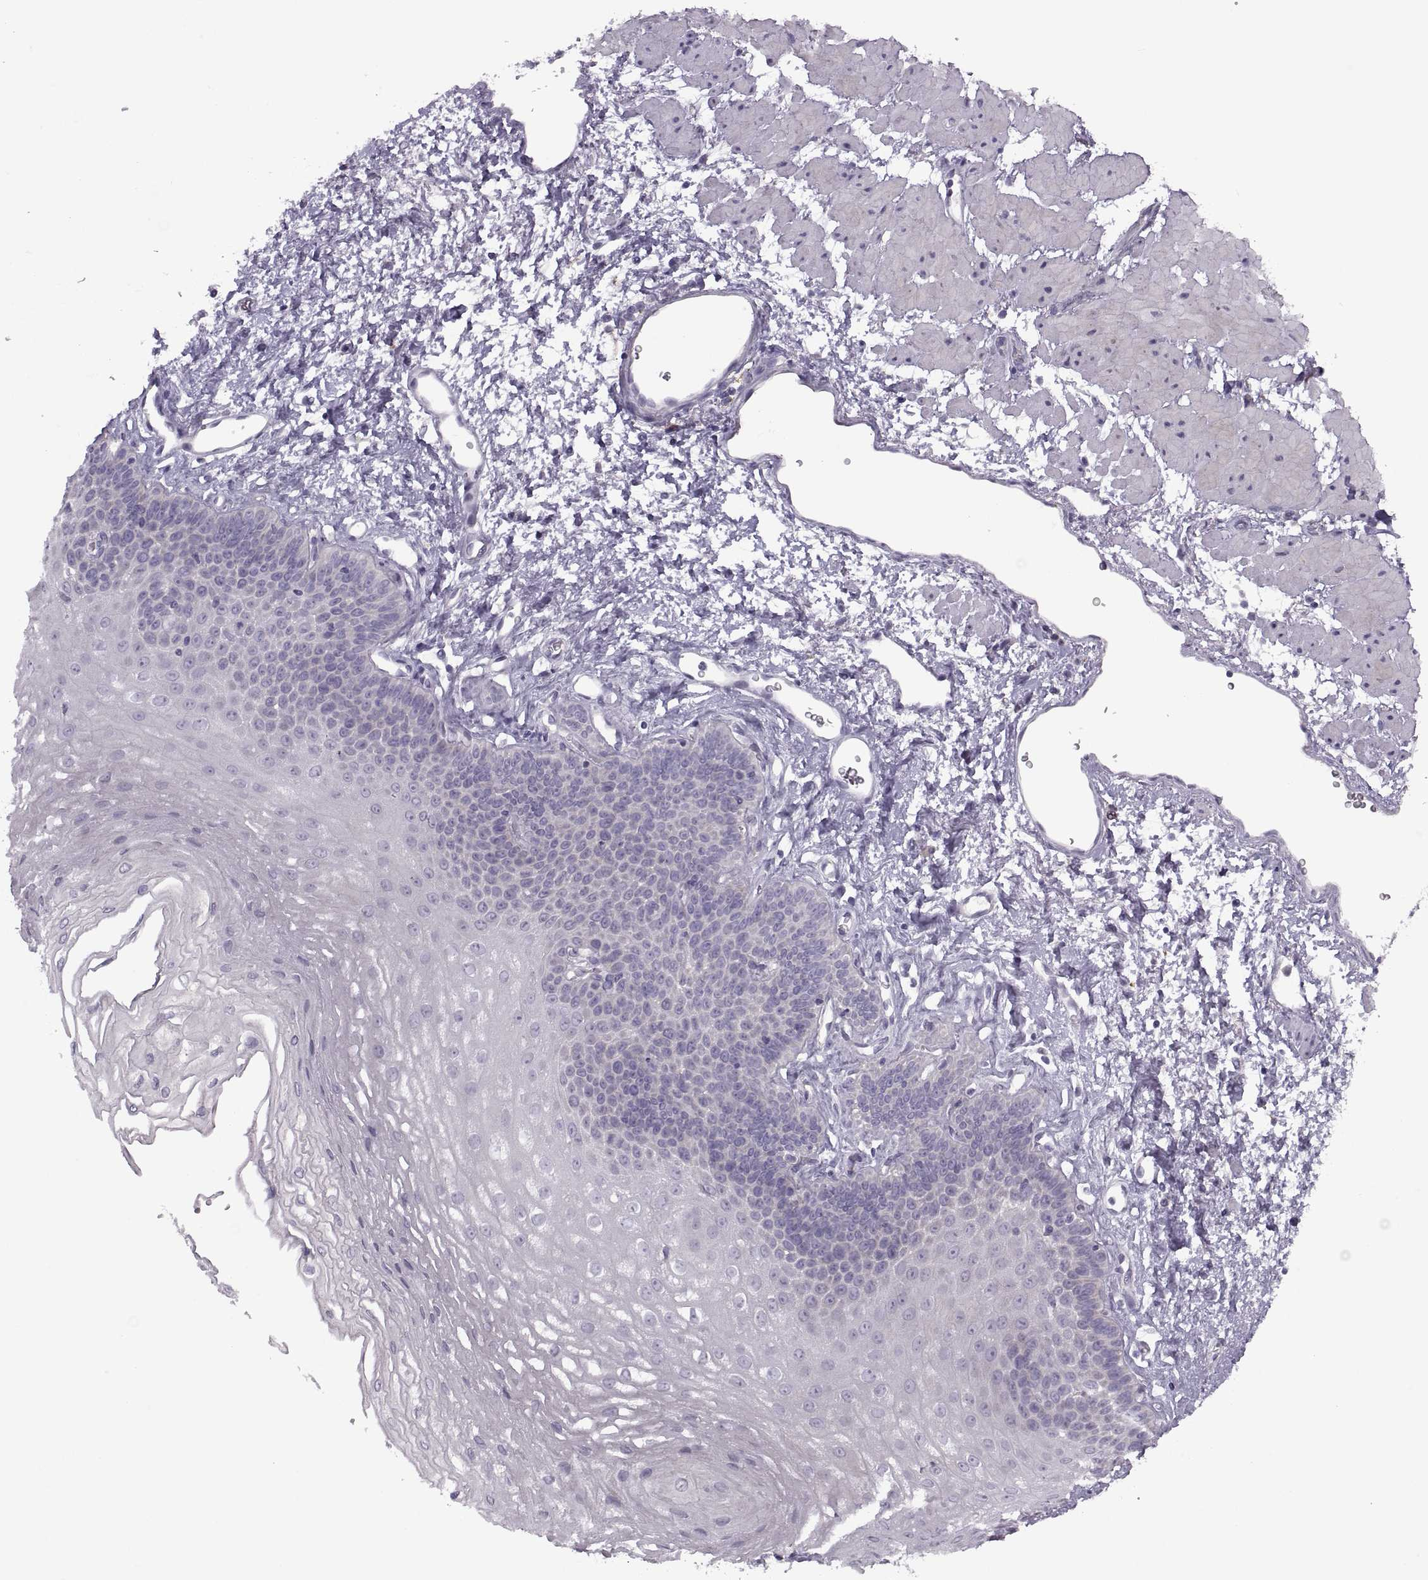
{"staining": {"intensity": "negative", "quantity": "none", "location": "none"}, "tissue": "esophagus", "cell_type": "Squamous epithelial cells", "image_type": "normal", "snomed": [{"axis": "morphology", "description": "Normal tissue, NOS"}, {"axis": "topography", "description": "Esophagus"}], "caption": "Immunohistochemistry (IHC) of normal esophagus demonstrates no staining in squamous epithelial cells.", "gene": "PIERCE1", "patient": {"sex": "female", "age": 62}}